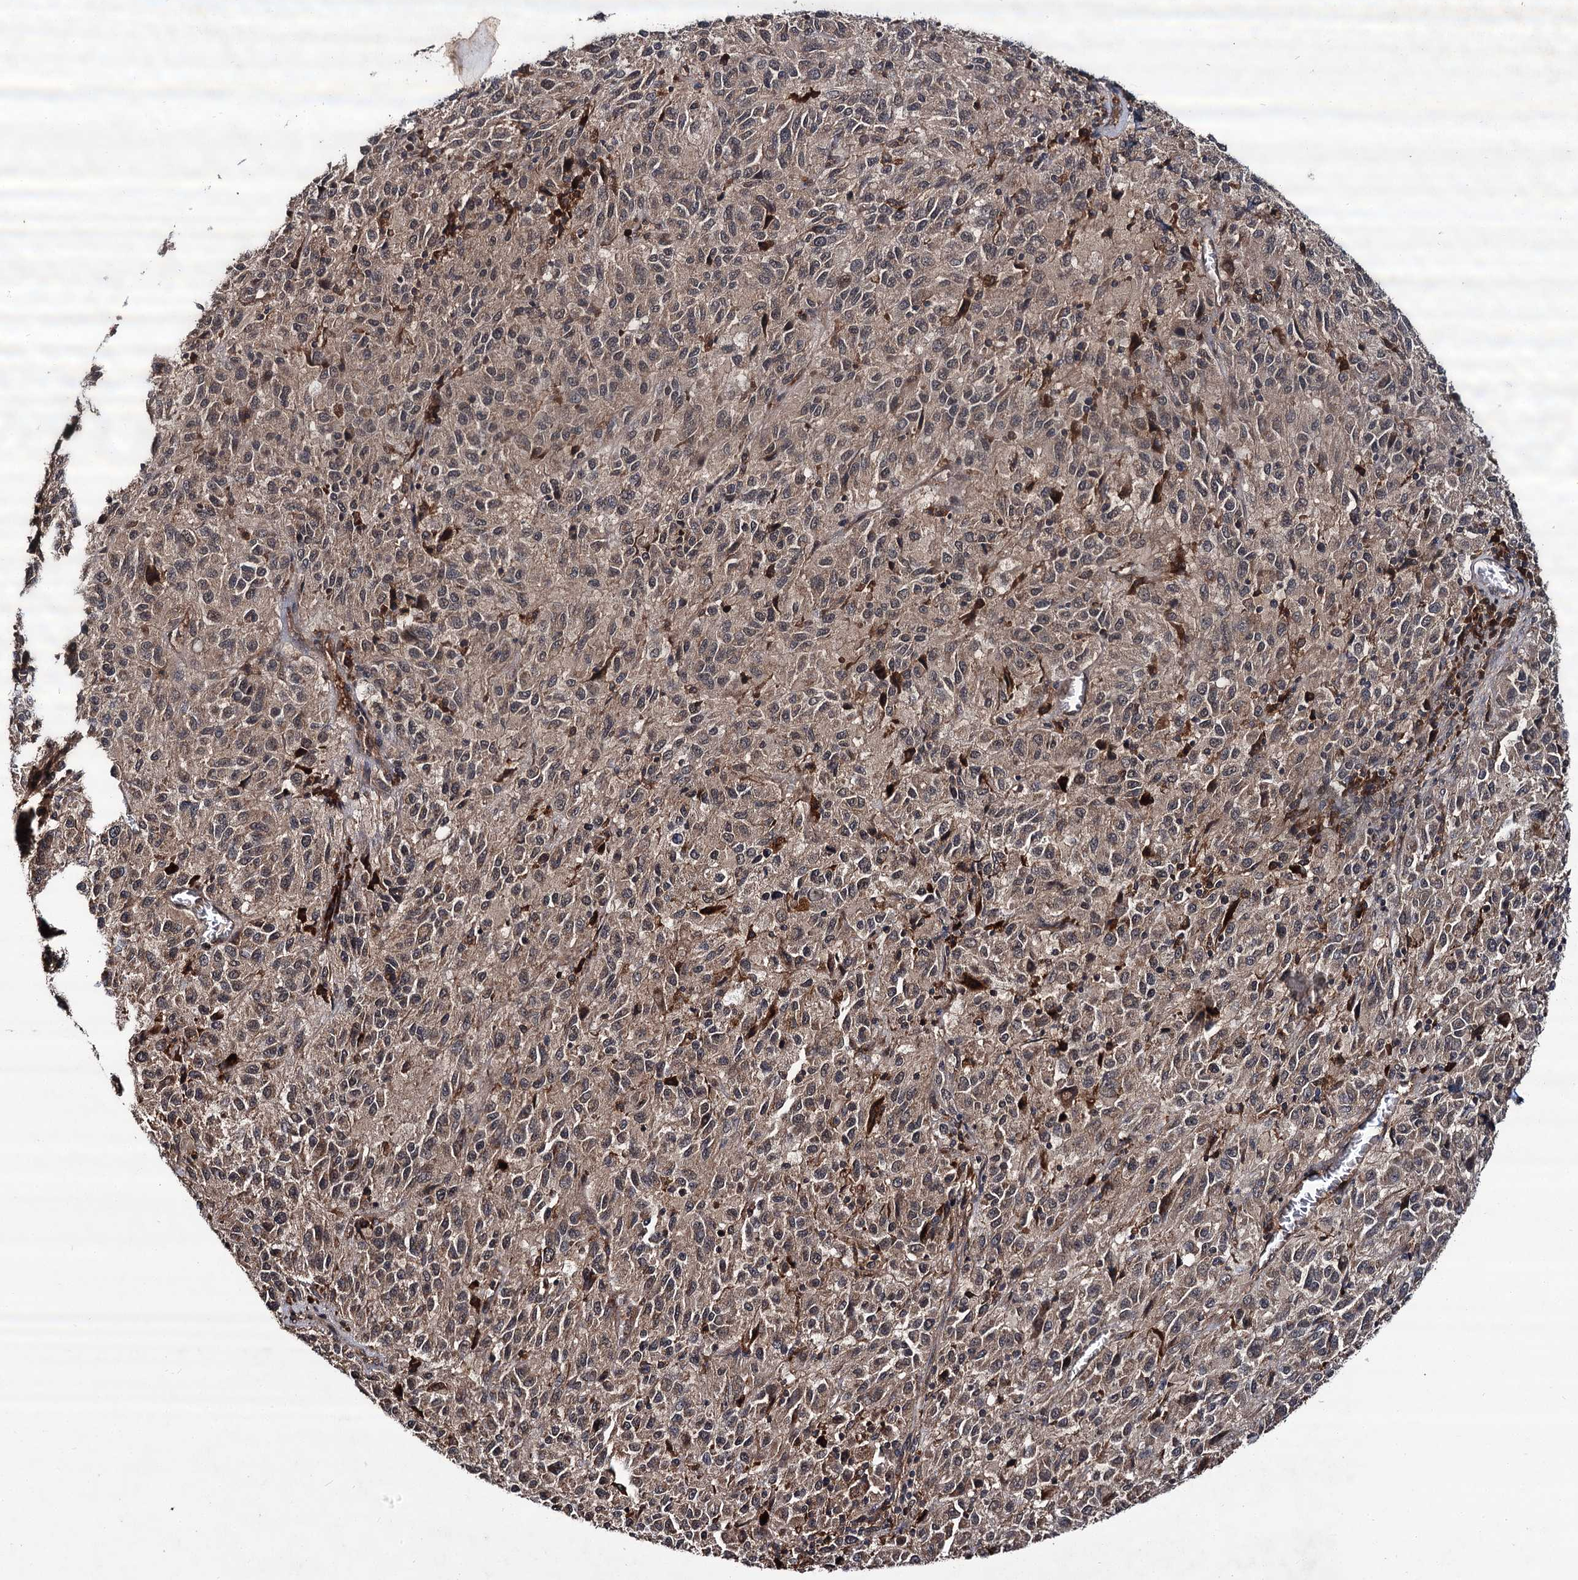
{"staining": {"intensity": "weak", "quantity": "25%-75%", "location": "cytoplasmic/membranous"}, "tissue": "melanoma", "cell_type": "Tumor cells", "image_type": "cancer", "snomed": [{"axis": "morphology", "description": "Malignant melanoma, Metastatic site"}, {"axis": "topography", "description": "Lung"}], "caption": "Protein expression analysis of human melanoma reveals weak cytoplasmic/membranous positivity in about 25%-75% of tumor cells.", "gene": "MBD6", "patient": {"sex": "male", "age": 64}}